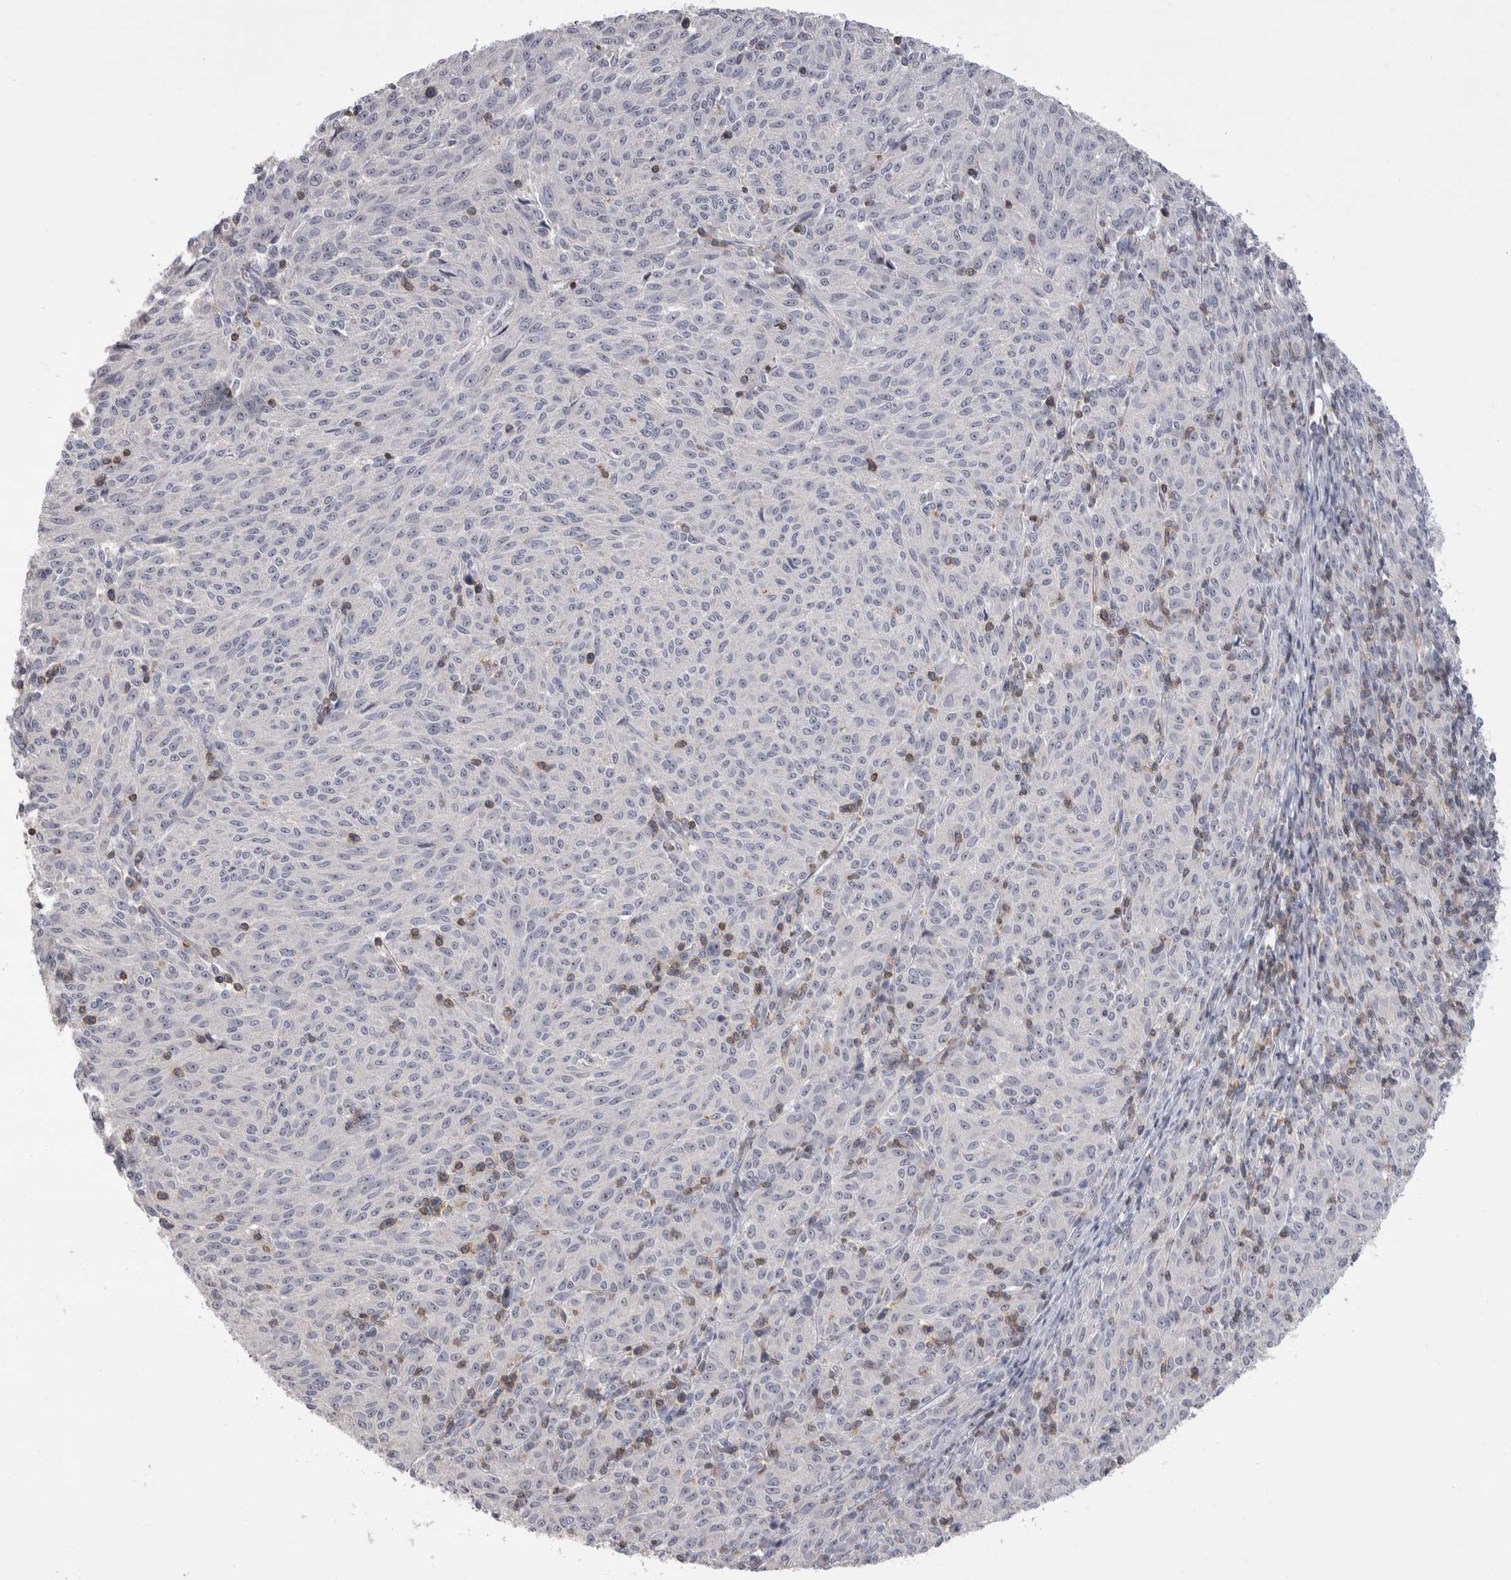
{"staining": {"intensity": "negative", "quantity": "none", "location": "none"}, "tissue": "melanoma", "cell_type": "Tumor cells", "image_type": "cancer", "snomed": [{"axis": "morphology", "description": "Malignant melanoma, NOS"}, {"axis": "topography", "description": "Skin"}], "caption": "This is a image of immunohistochemistry staining of melanoma, which shows no positivity in tumor cells.", "gene": "CEP295NL", "patient": {"sex": "female", "age": 72}}